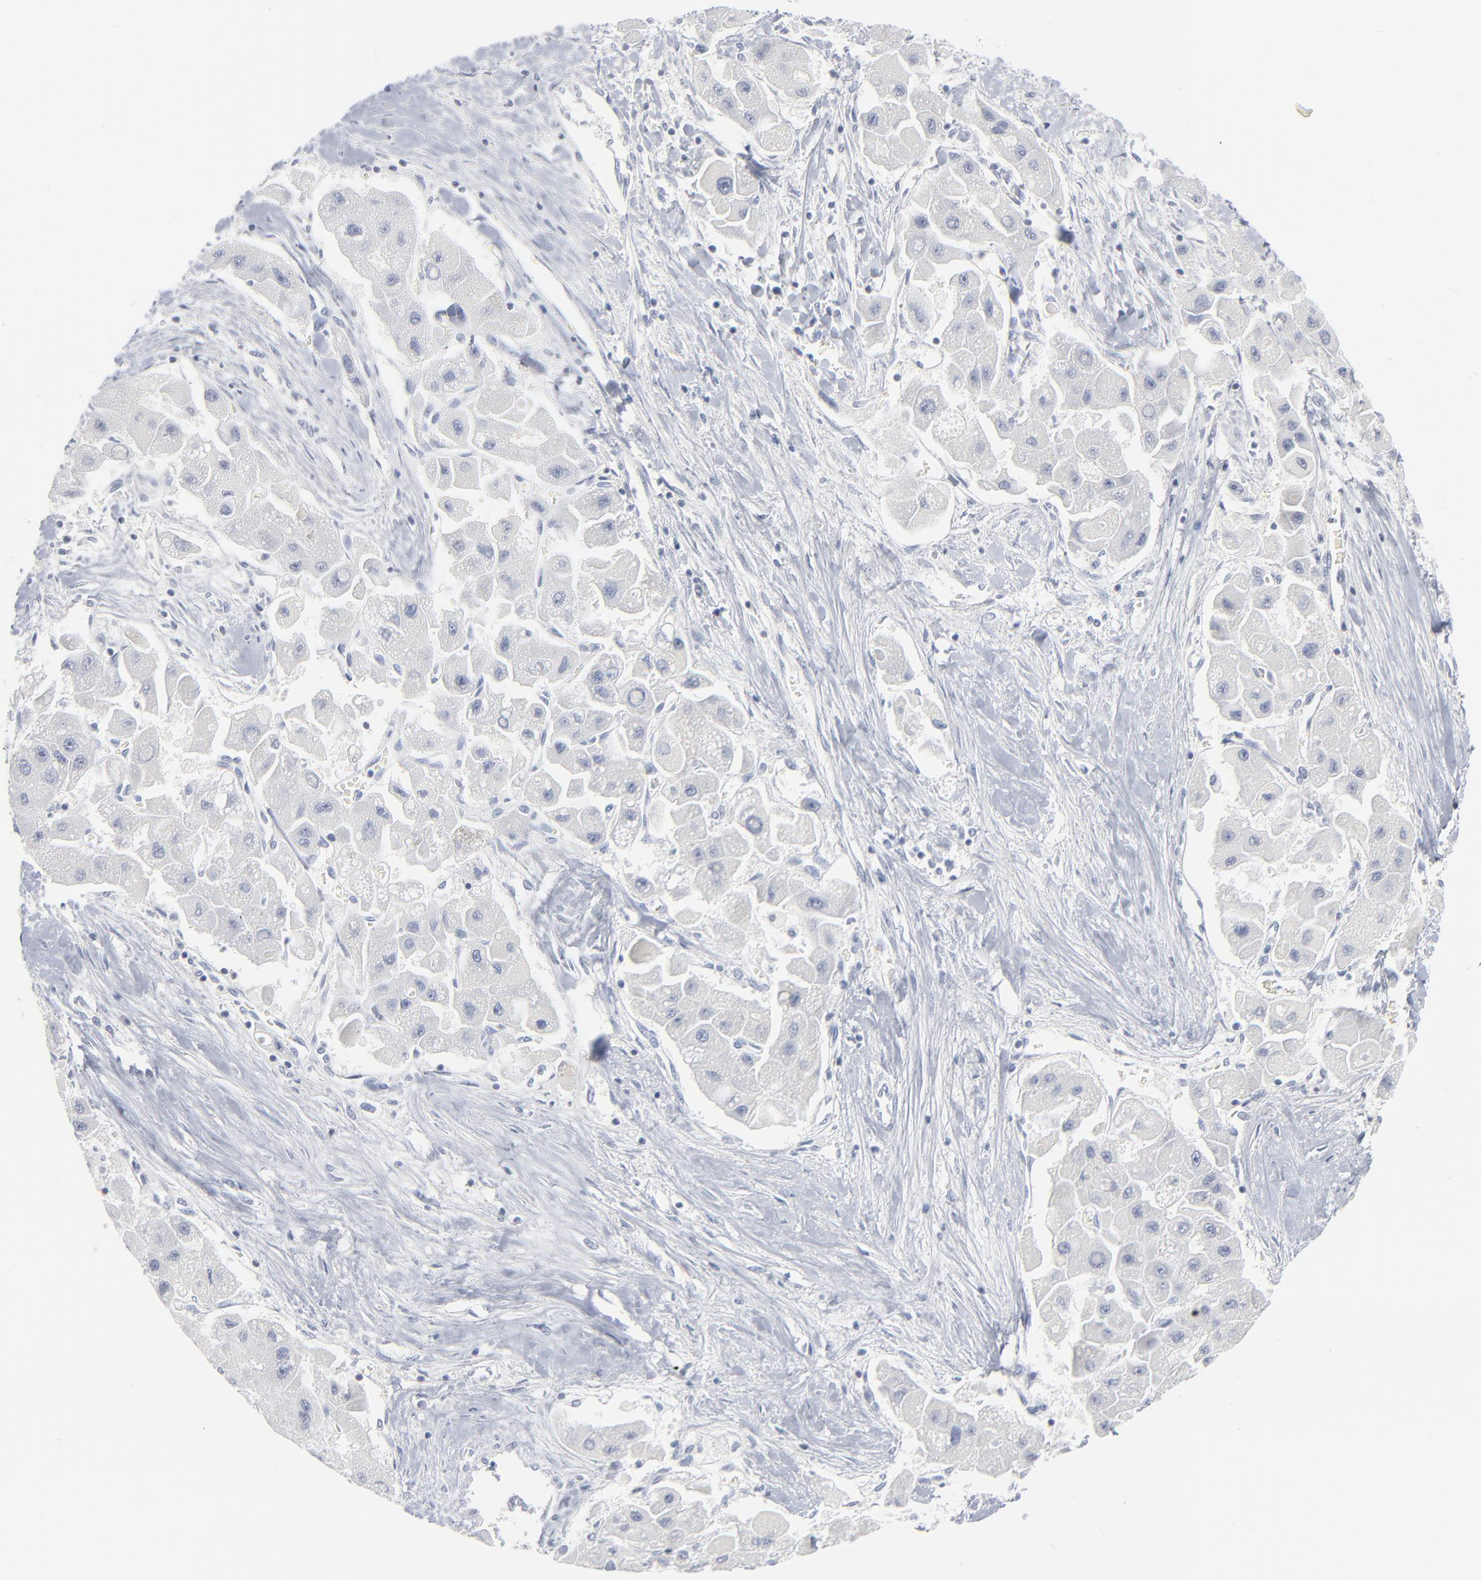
{"staining": {"intensity": "negative", "quantity": "none", "location": "none"}, "tissue": "liver cancer", "cell_type": "Tumor cells", "image_type": "cancer", "snomed": [{"axis": "morphology", "description": "Carcinoma, Hepatocellular, NOS"}, {"axis": "topography", "description": "Liver"}], "caption": "Immunohistochemical staining of liver hepatocellular carcinoma demonstrates no significant expression in tumor cells. (DAB (3,3'-diaminobenzidine) immunohistochemistry with hematoxylin counter stain).", "gene": "PTK2B", "patient": {"sex": "male", "age": 24}}